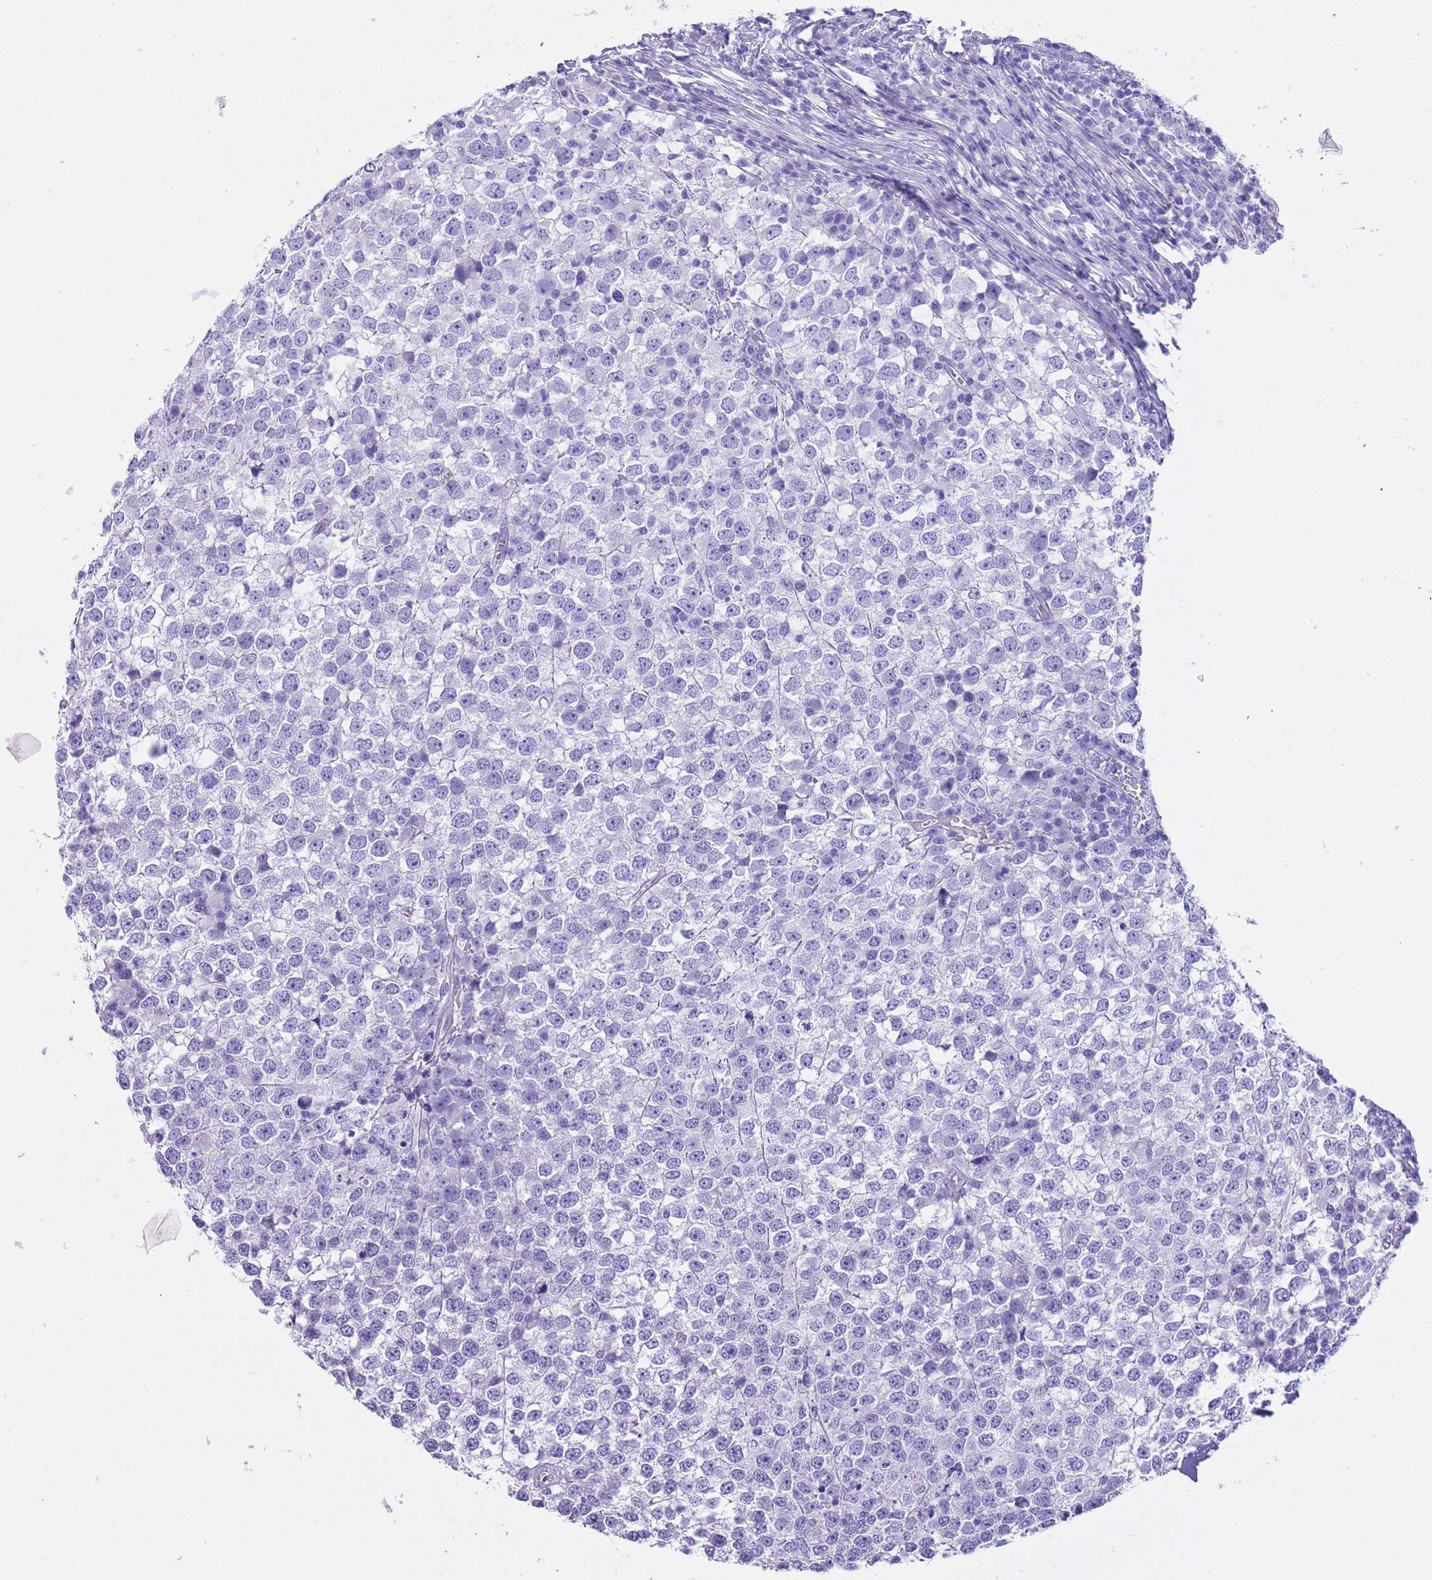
{"staining": {"intensity": "negative", "quantity": "none", "location": "none"}, "tissue": "testis cancer", "cell_type": "Tumor cells", "image_type": "cancer", "snomed": [{"axis": "morphology", "description": "Seminoma, NOS"}, {"axis": "topography", "description": "Testis"}], "caption": "An IHC micrograph of seminoma (testis) is shown. There is no staining in tumor cells of seminoma (testis).", "gene": "TMEM185B", "patient": {"sex": "male", "age": 65}}